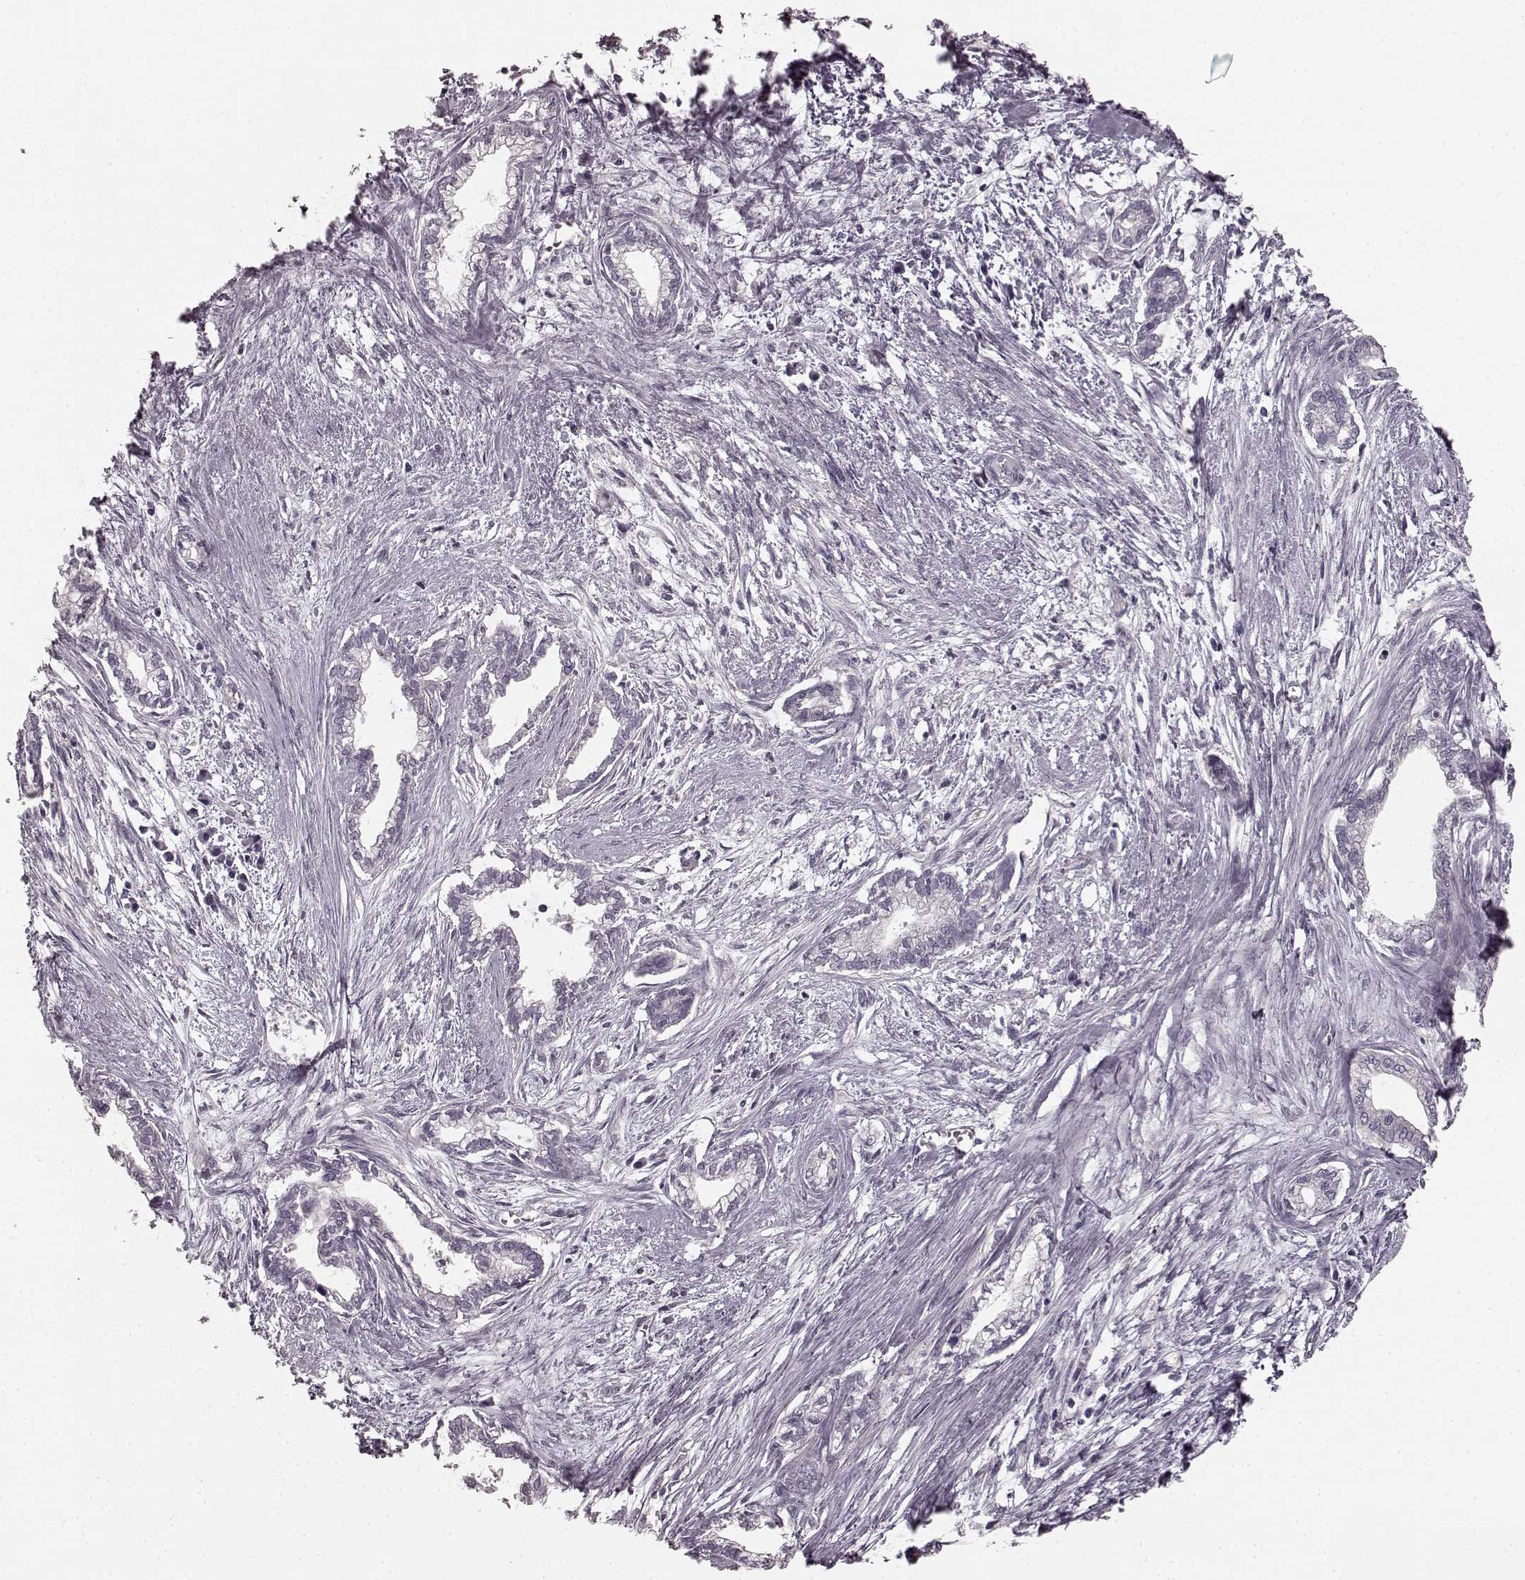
{"staining": {"intensity": "negative", "quantity": "none", "location": "none"}, "tissue": "cervical cancer", "cell_type": "Tumor cells", "image_type": "cancer", "snomed": [{"axis": "morphology", "description": "Adenocarcinoma, NOS"}, {"axis": "topography", "description": "Cervix"}], "caption": "A high-resolution image shows immunohistochemistry (IHC) staining of cervical cancer, which shows no significant staining in tumor cells. (Brightfield microscopy of DAB (3,3'-diaminobenzidine) immunohistochemistry at high magnification).", "gene": "PRKCE", "patient": {"sex": "female", "age": 62}}